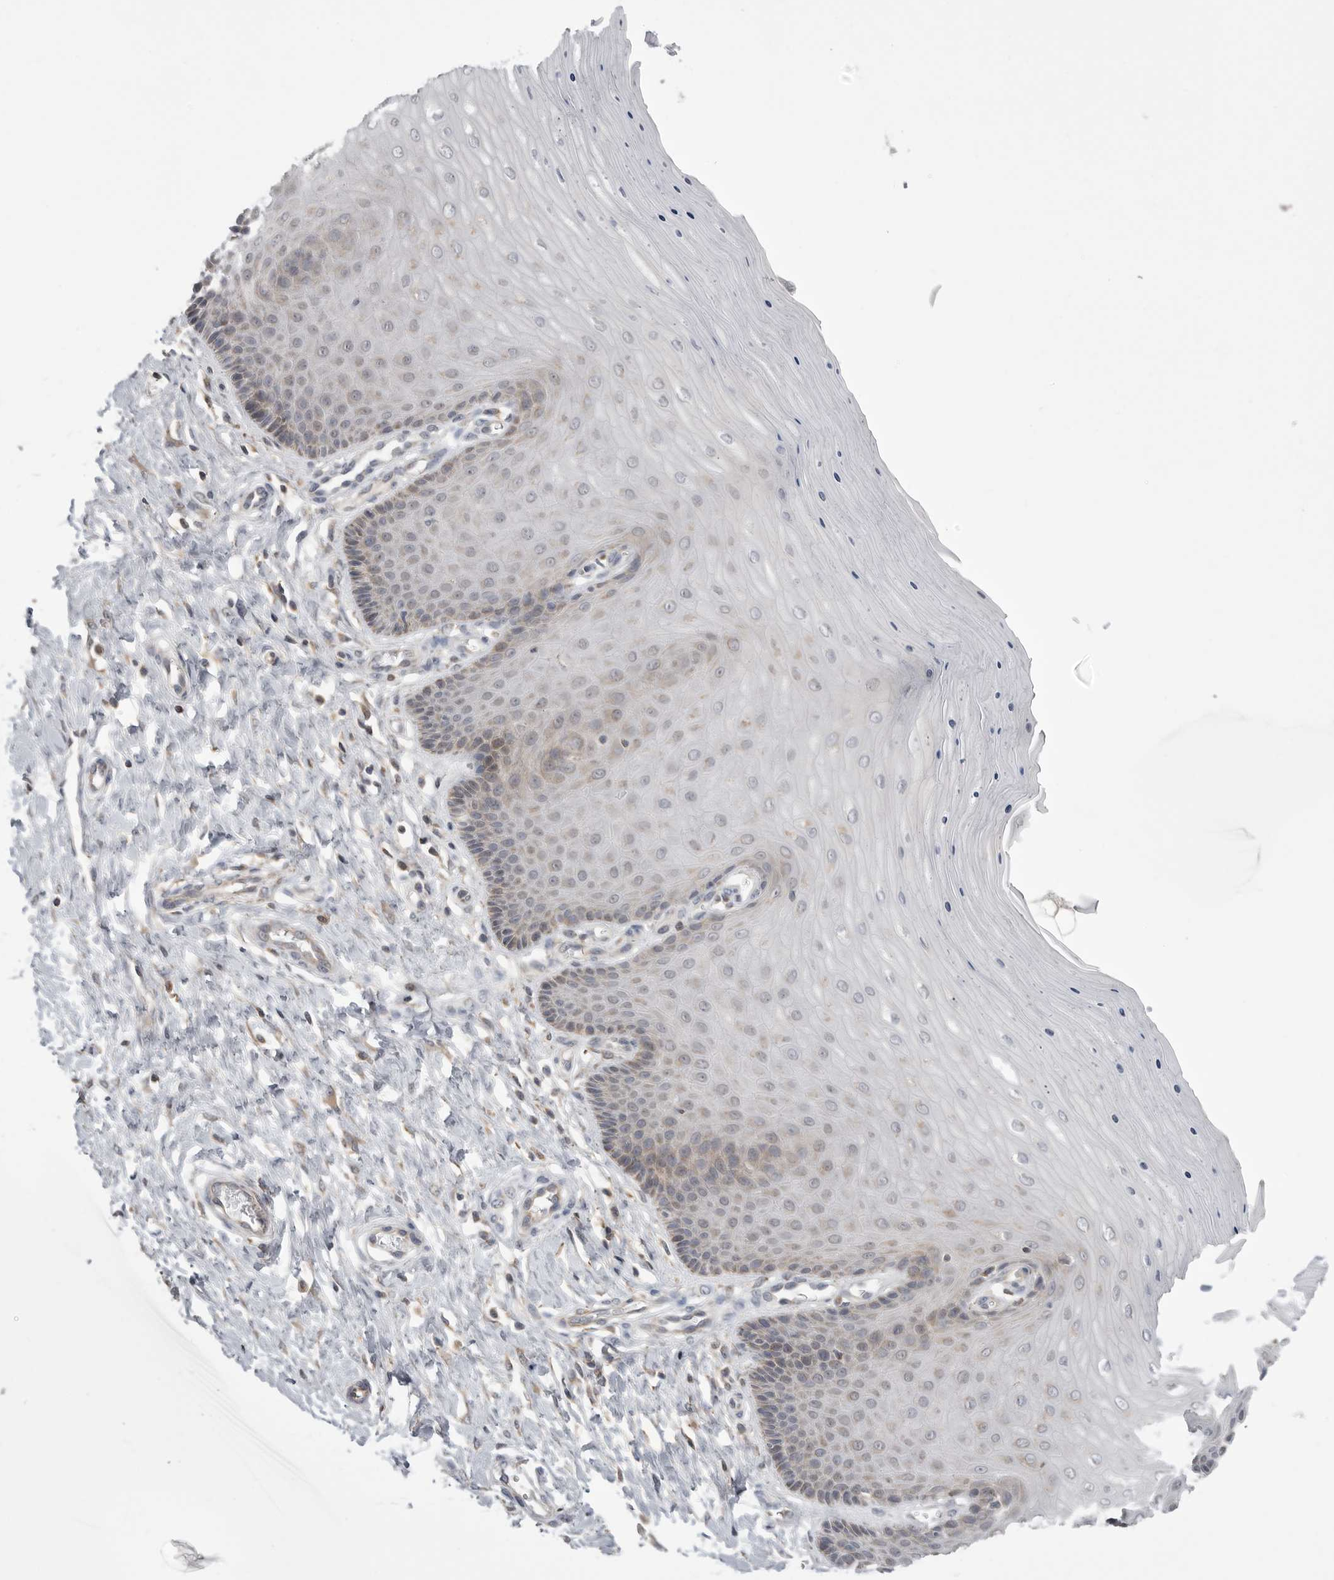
{"staining": {"intensity": "moderate", "quantity": ">75%", "location": "cytoplasmic/membranous"}, "tissue": "cervix", "cell_type": "Glandular cells", "image_type": "normal", "snomed": [{"axis": "morphology", "description": "Normal tissue, NOS"}, {"axis": "topography", "description": "Cervix"}], "caption": "Immunohistochemistry (IHC) of unremarkable cervix shows medium levels of moderate cytoplasmic/membranous staining in approximately >75% of glandular cells.", "gene": "KYAT3", "patient": {"sex": "female", "age": 55}}